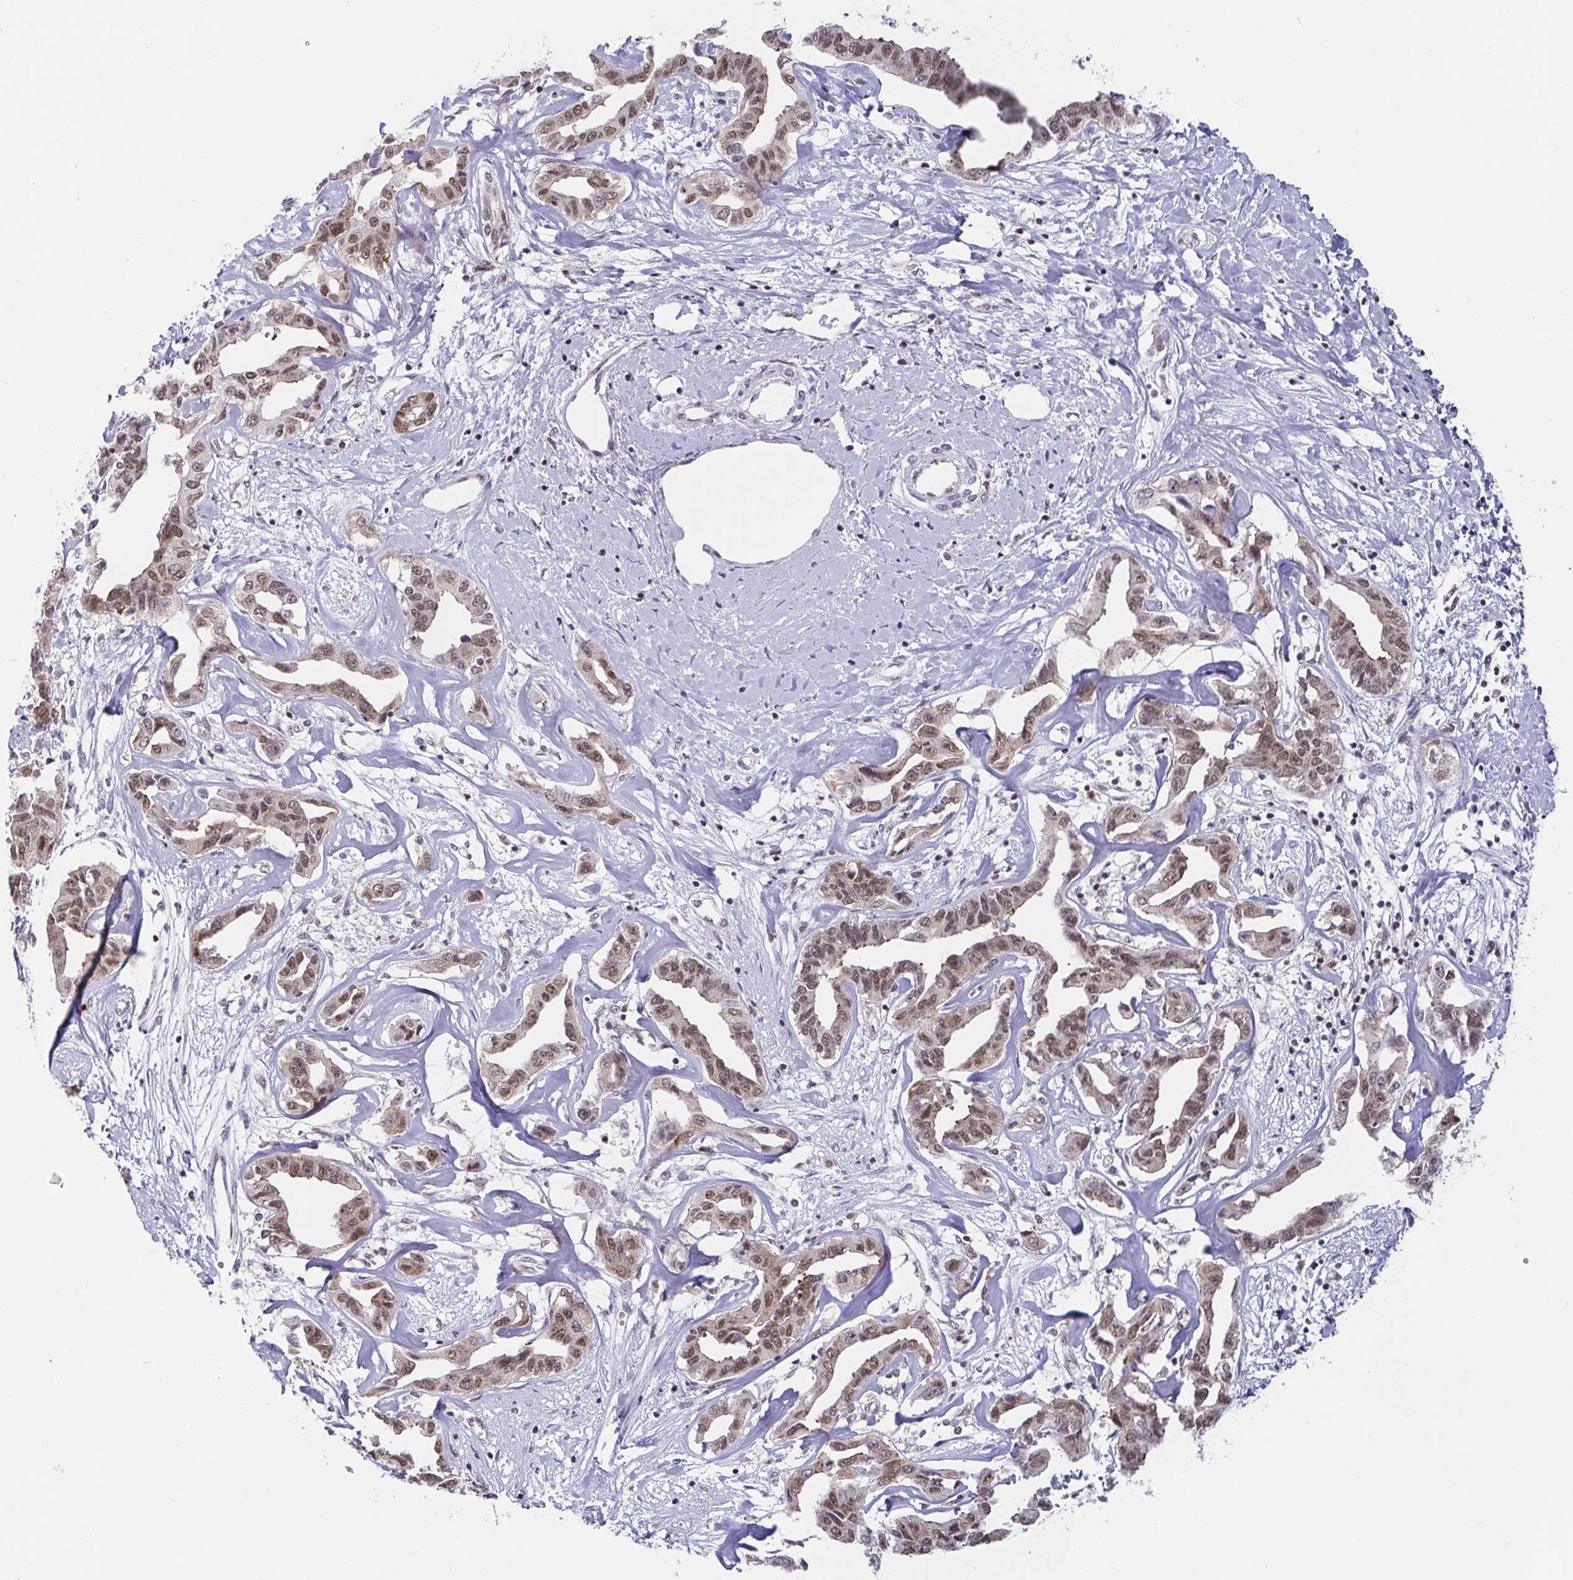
{"staining": {"intensity": "moderate", "quantity": ">75%", "location": "nuclear"}, "tissue": "liver cancer", "cell_type": "Tumor cells", "image_type": "cancer", "snomed": [{"axis": "morphology", "description": "Cholangiocarcinoma"}, {"axis": "topography", "description": "Liver"}], "caption": "This is a micrograph of immunohistochemistry staining of cholangiocarcinoma (liver), which shows moderate positivity in the nuclear of tumor cells.", "gene": "EWSR1", "patient": {"sex": "male", "age": 59}}